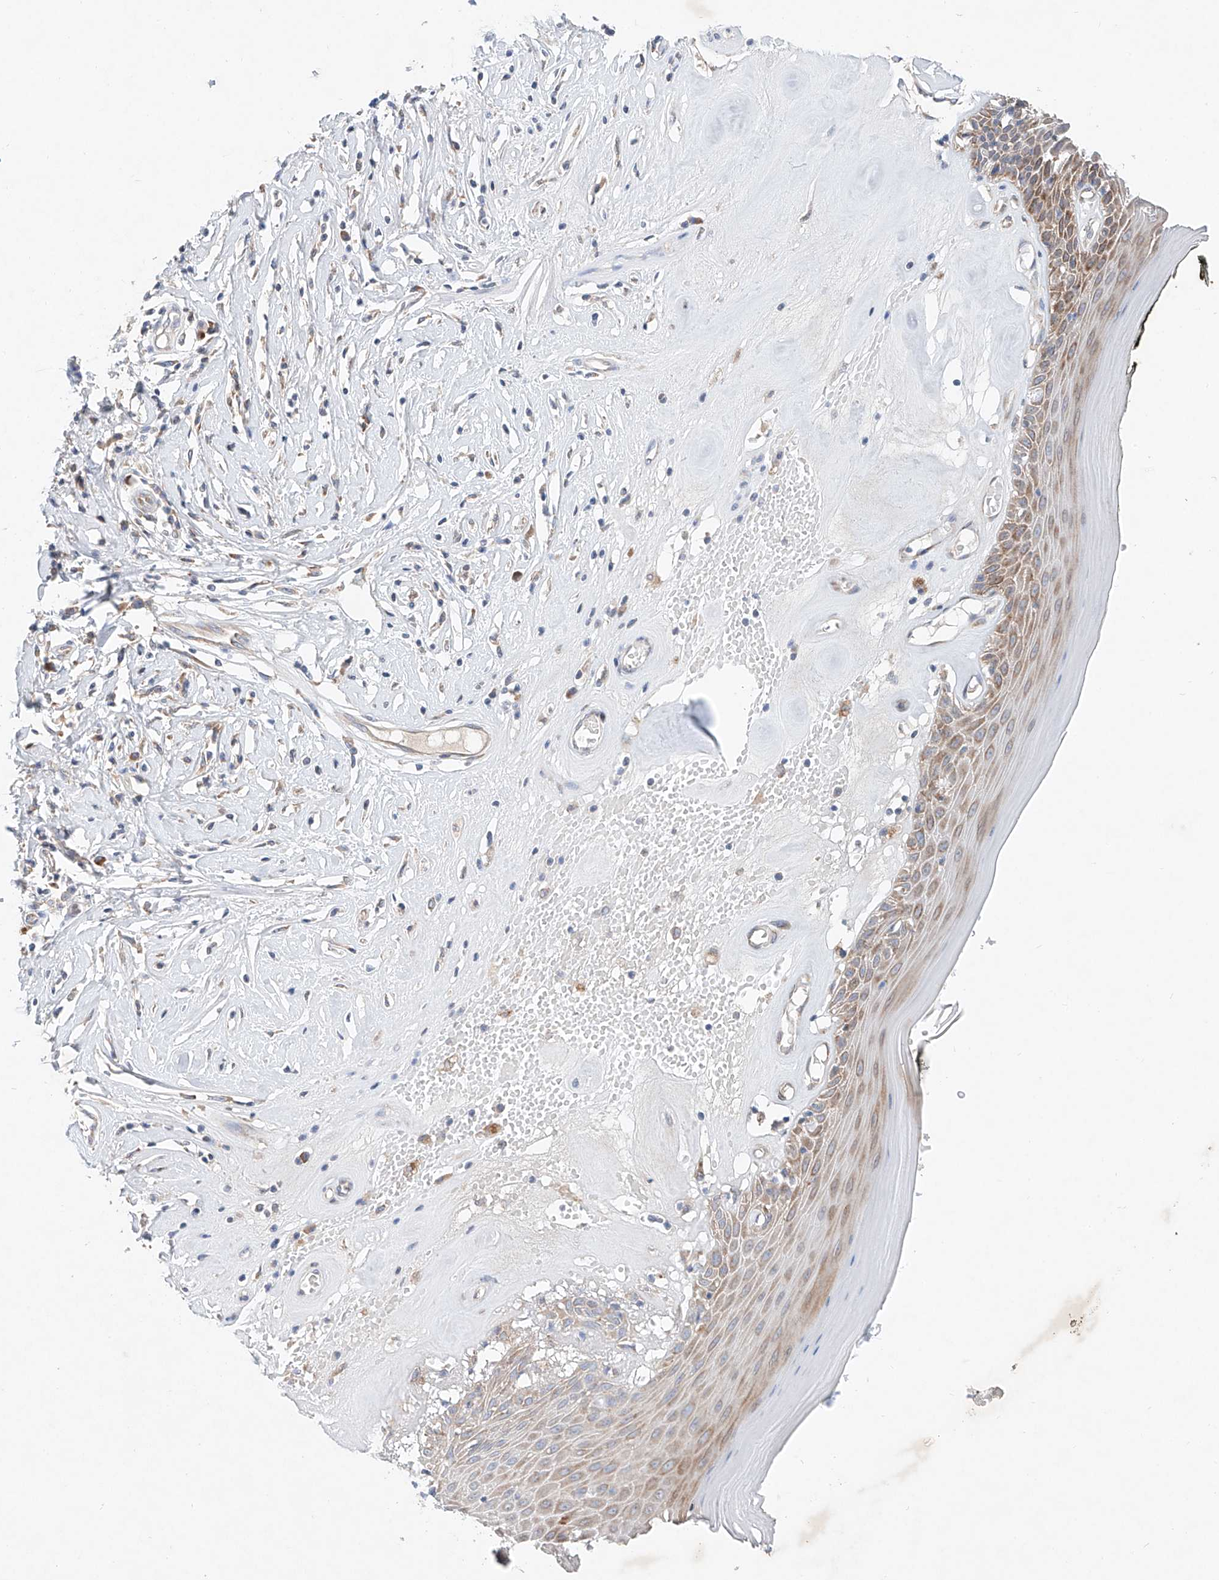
{"staining": {"intensity": "moderate", "quantity": ">75%", "location": "cytoplasmic/membranous"}, "tissue": "skin", "cell_type": "Epidermal cells", "image_type": "normal", "snomed": [{"axis": "morphology", "description": "Normal tissue, NOS"}, {"axis": "morphology", "description": "Inflammation, NOS"}, {"axis": "topography", "description": "Vulva"}], "caption": "Immunohistochemistry photomicrograph of unremarkable human skin stained for a protein (brown), which shows medium levels of moderate cytoplasmic/membranous staining in about >75% of epidermal cells.", "gene": "FASTK", "patient": {"sex": "female", "age": 84}}